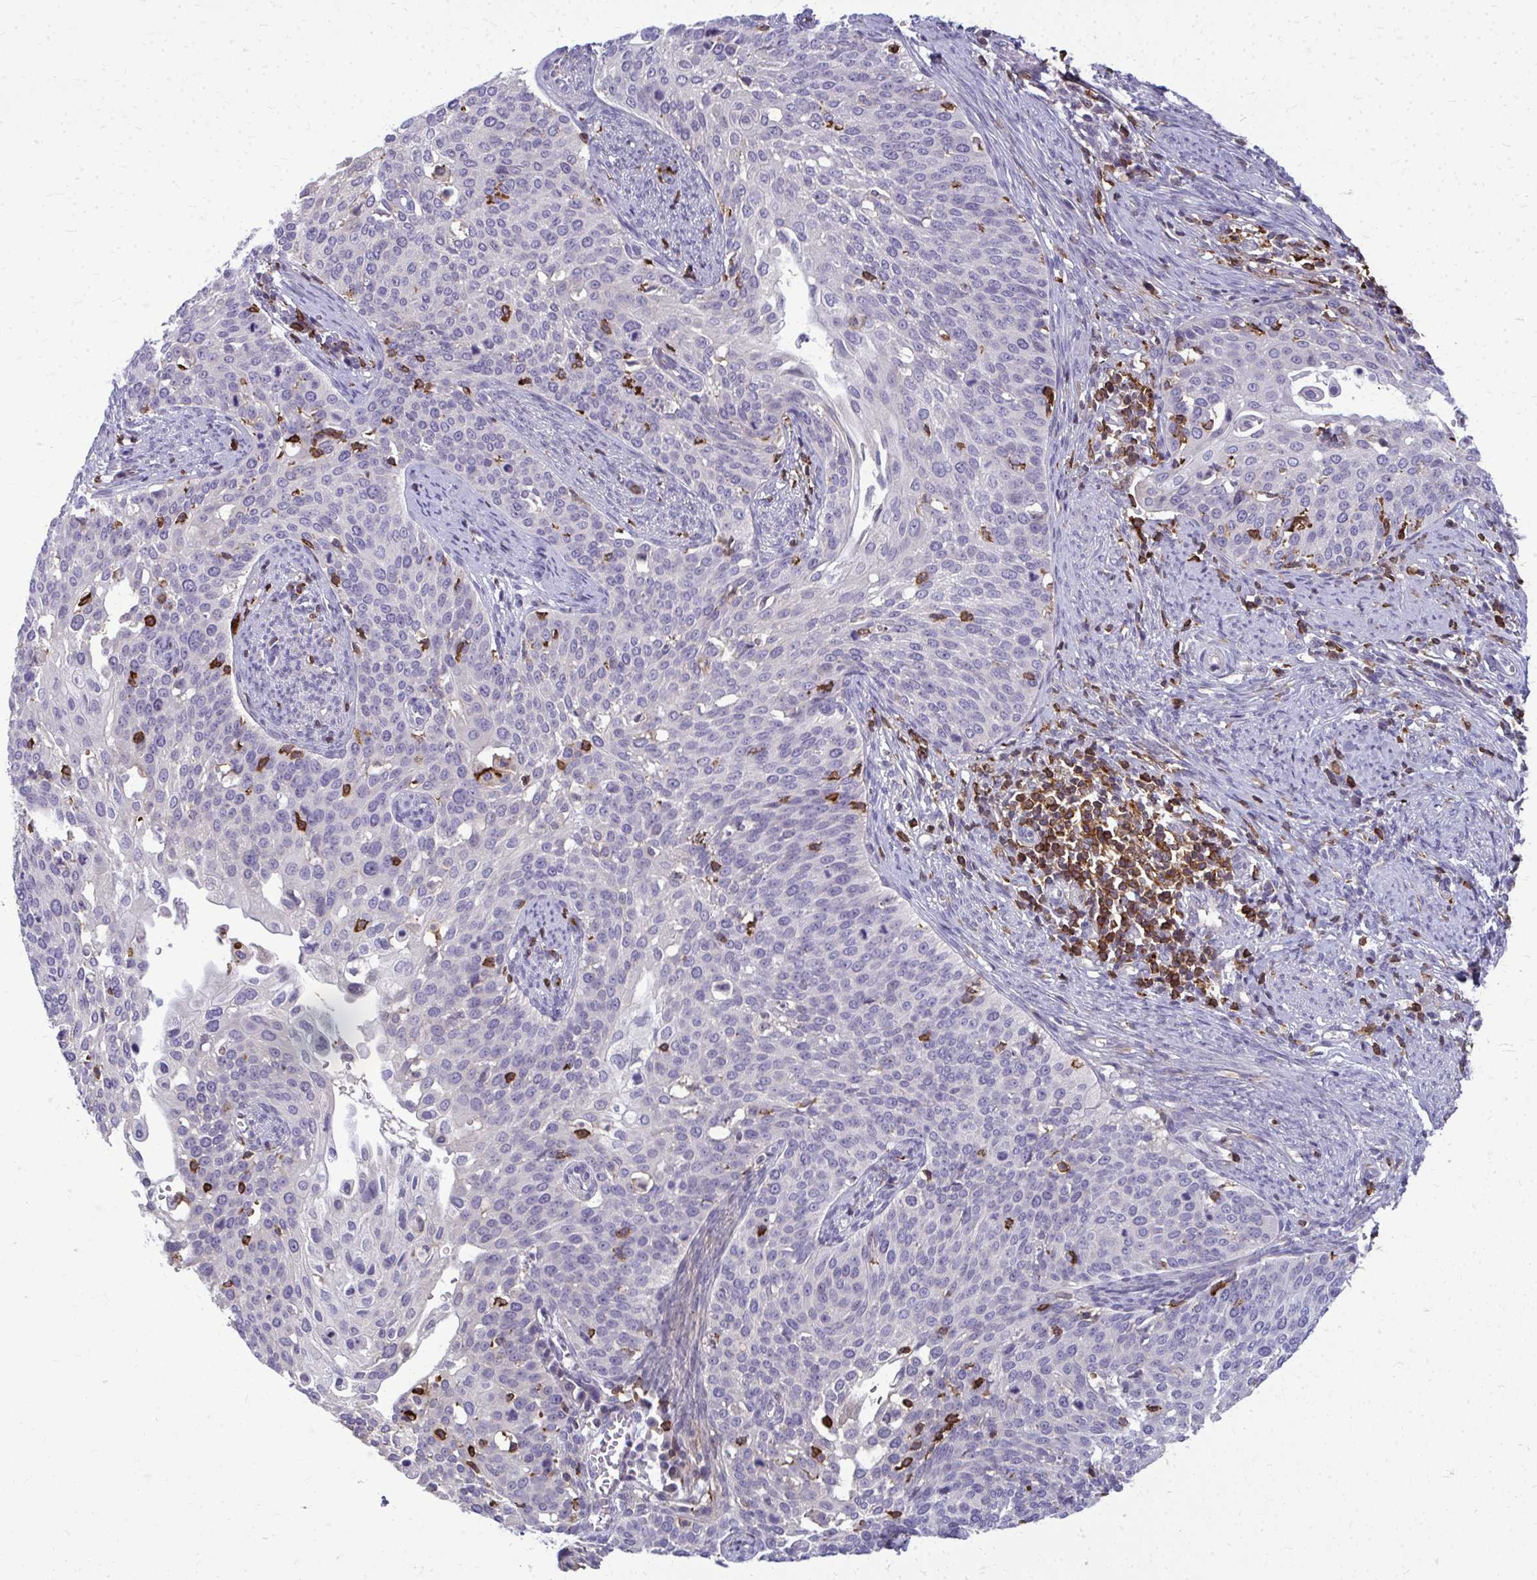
{"staining": {"intensity": "negative", "quantity": "none", "location": "none"}, "tissue": "cervical cancer", "cell_type": "Tumor cells", "image_type": "cancer", "snomed": [{"axis": "morphology", "description": "Squamous cell carcinoma, NOS"}, {"axis": "topography", "description": "Cervix"}], "caption": "This image is of cervical squamous cell carcinoma stained with IHC to label a protein in brown with the nuclei are counter-stained blue. There is no staining in tumor cells.", "gene": "AP5M1", "patient": {"sex": "female", "age": 44}}